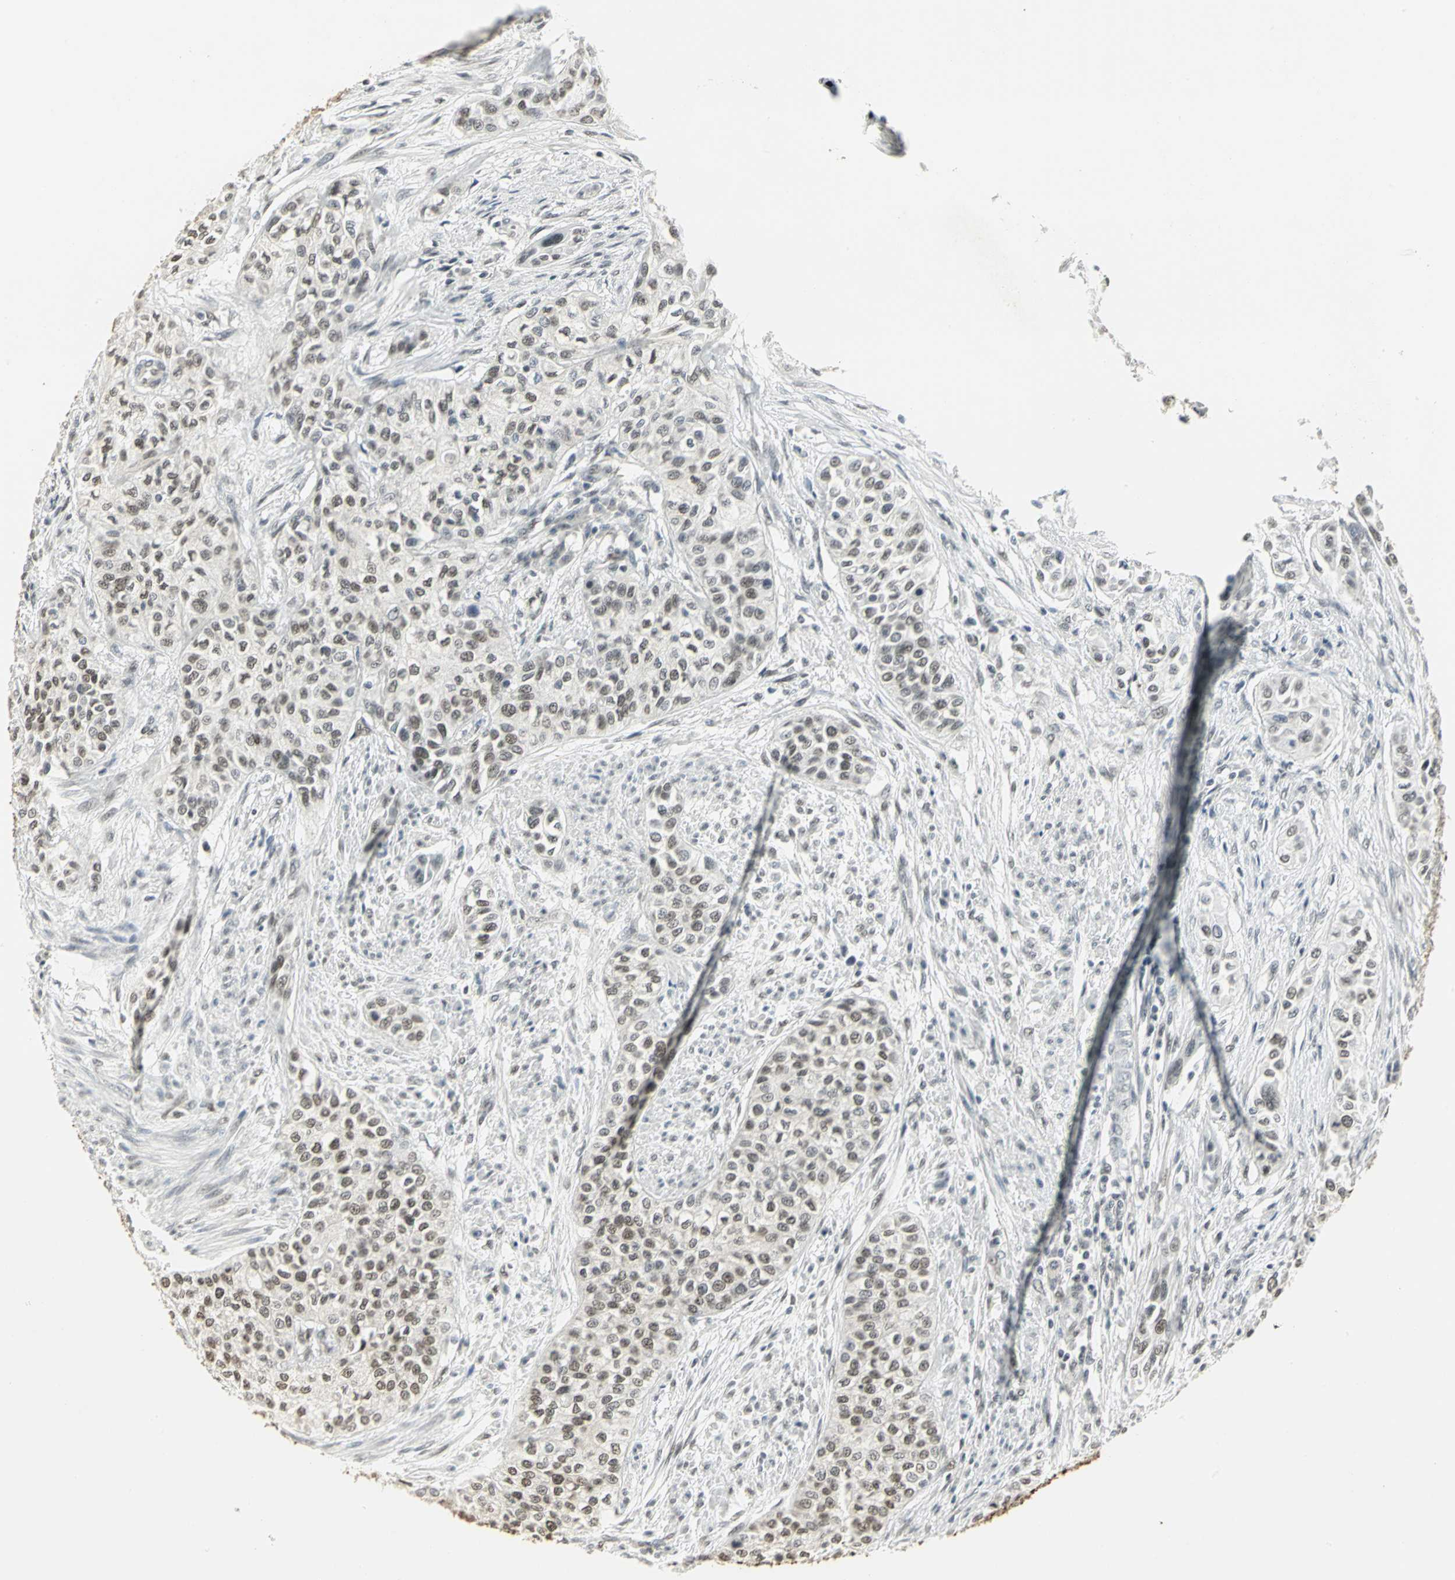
{"staining": {"intensity": "moderate", "quantity": ">75%", "location": "nuclear"}, "tissue": "urothelial cancer", "cell_type": "Tumor cells", "image_type": "cancer", "snomed": [{"axis": "morphology", "description": "Urothelial carcinoma, High grade"}, {"axis": "topography", "description": "Urinary bladder"}], "caption": "Human urothelial cancer stained for a protein (brown) demonstrates moderate nuclear positive positivity in approximately >75% of tumor cells.", "gene": "CBX3", "patient": {"sex": "male", "age": 74}}